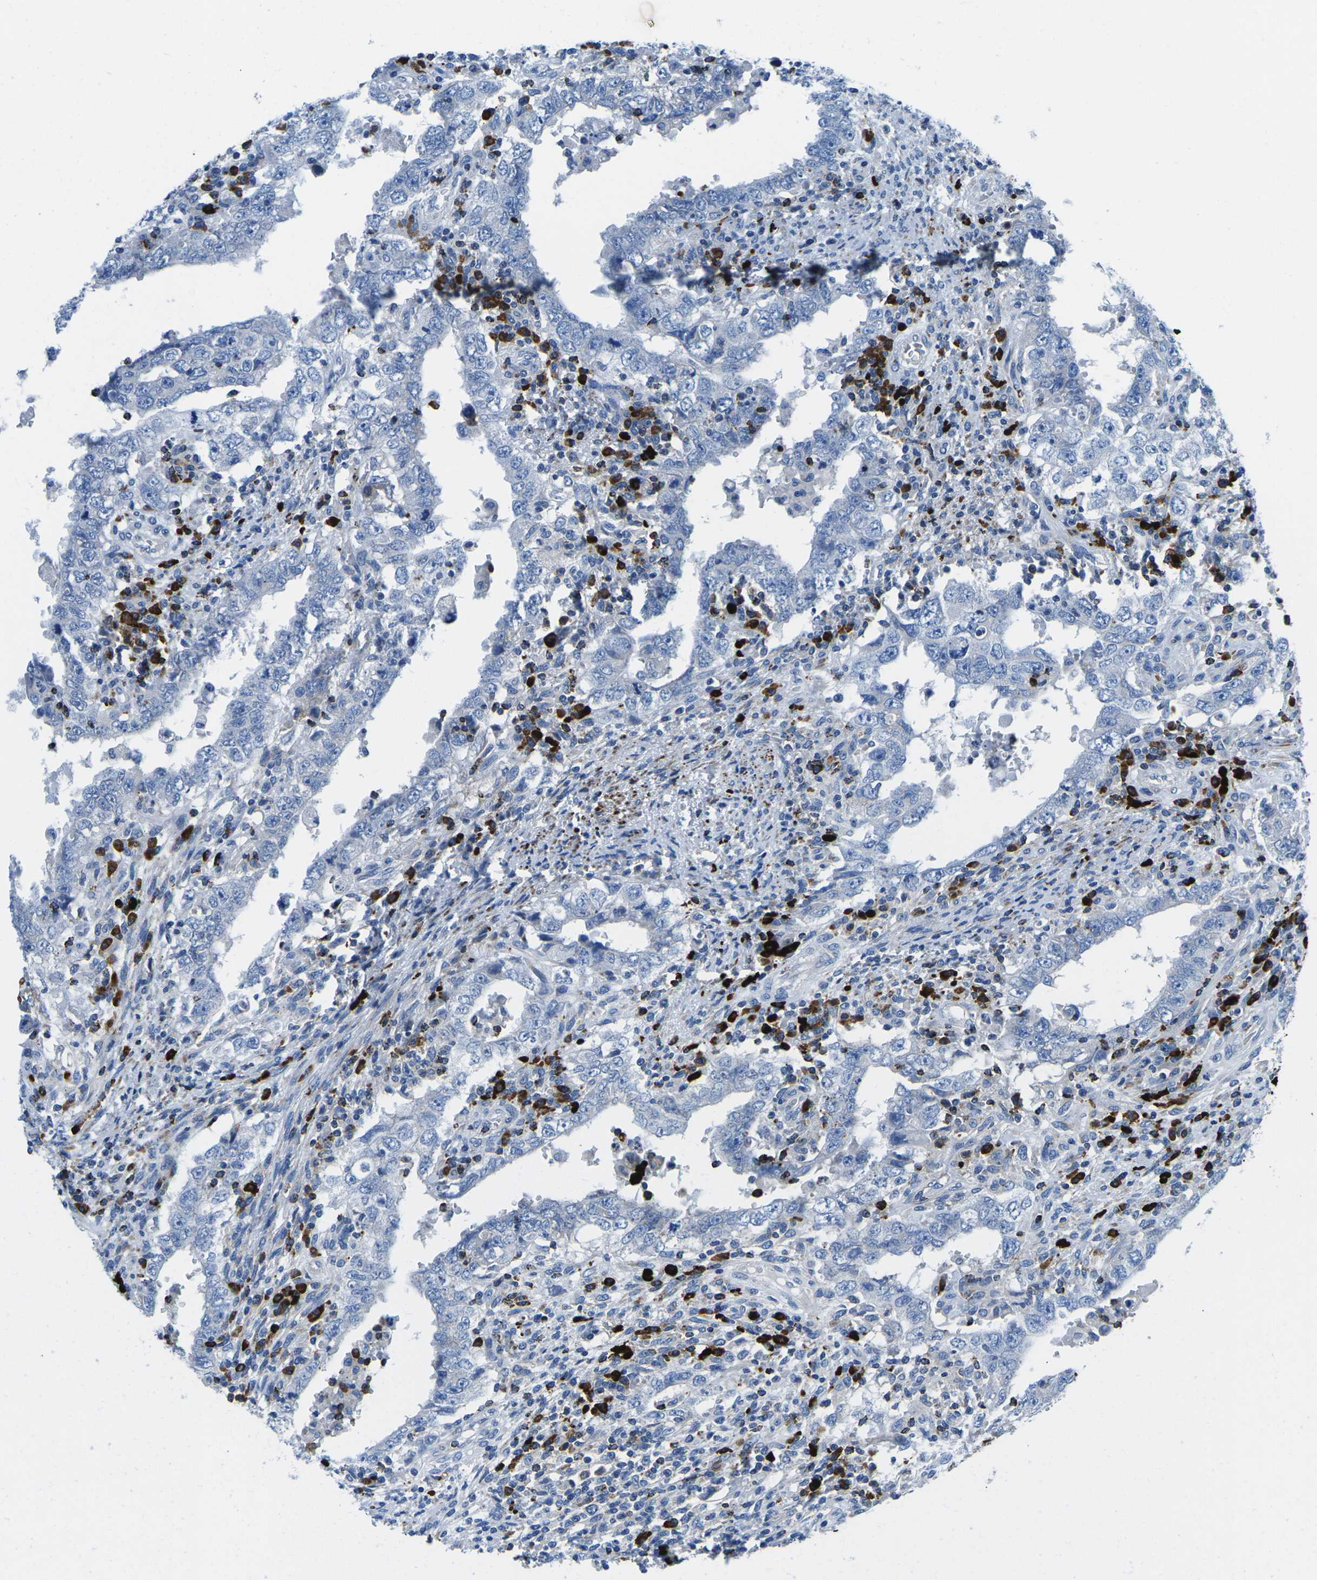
{"staining": {"intensity": "negative", "quantity": "none", "location": "none"}, "tissue": "testis cancer", "cell_type": "Tumor cells", "image_type": "cancer", "snomed": [{"axis": "morphology", "description": "Carcinoma, Embryonal, NOS"}, {"axis": "topography", "description": "Testis"}], "caption": "Tumor cells show no significant protein staining in testis cancer (embryonal carcinoma). (DAB immunohistochemistry visualized using brightfield microscopy, high magnification).", "gene": "MC4R", "patient": {"sex": "male", "age": 26}}